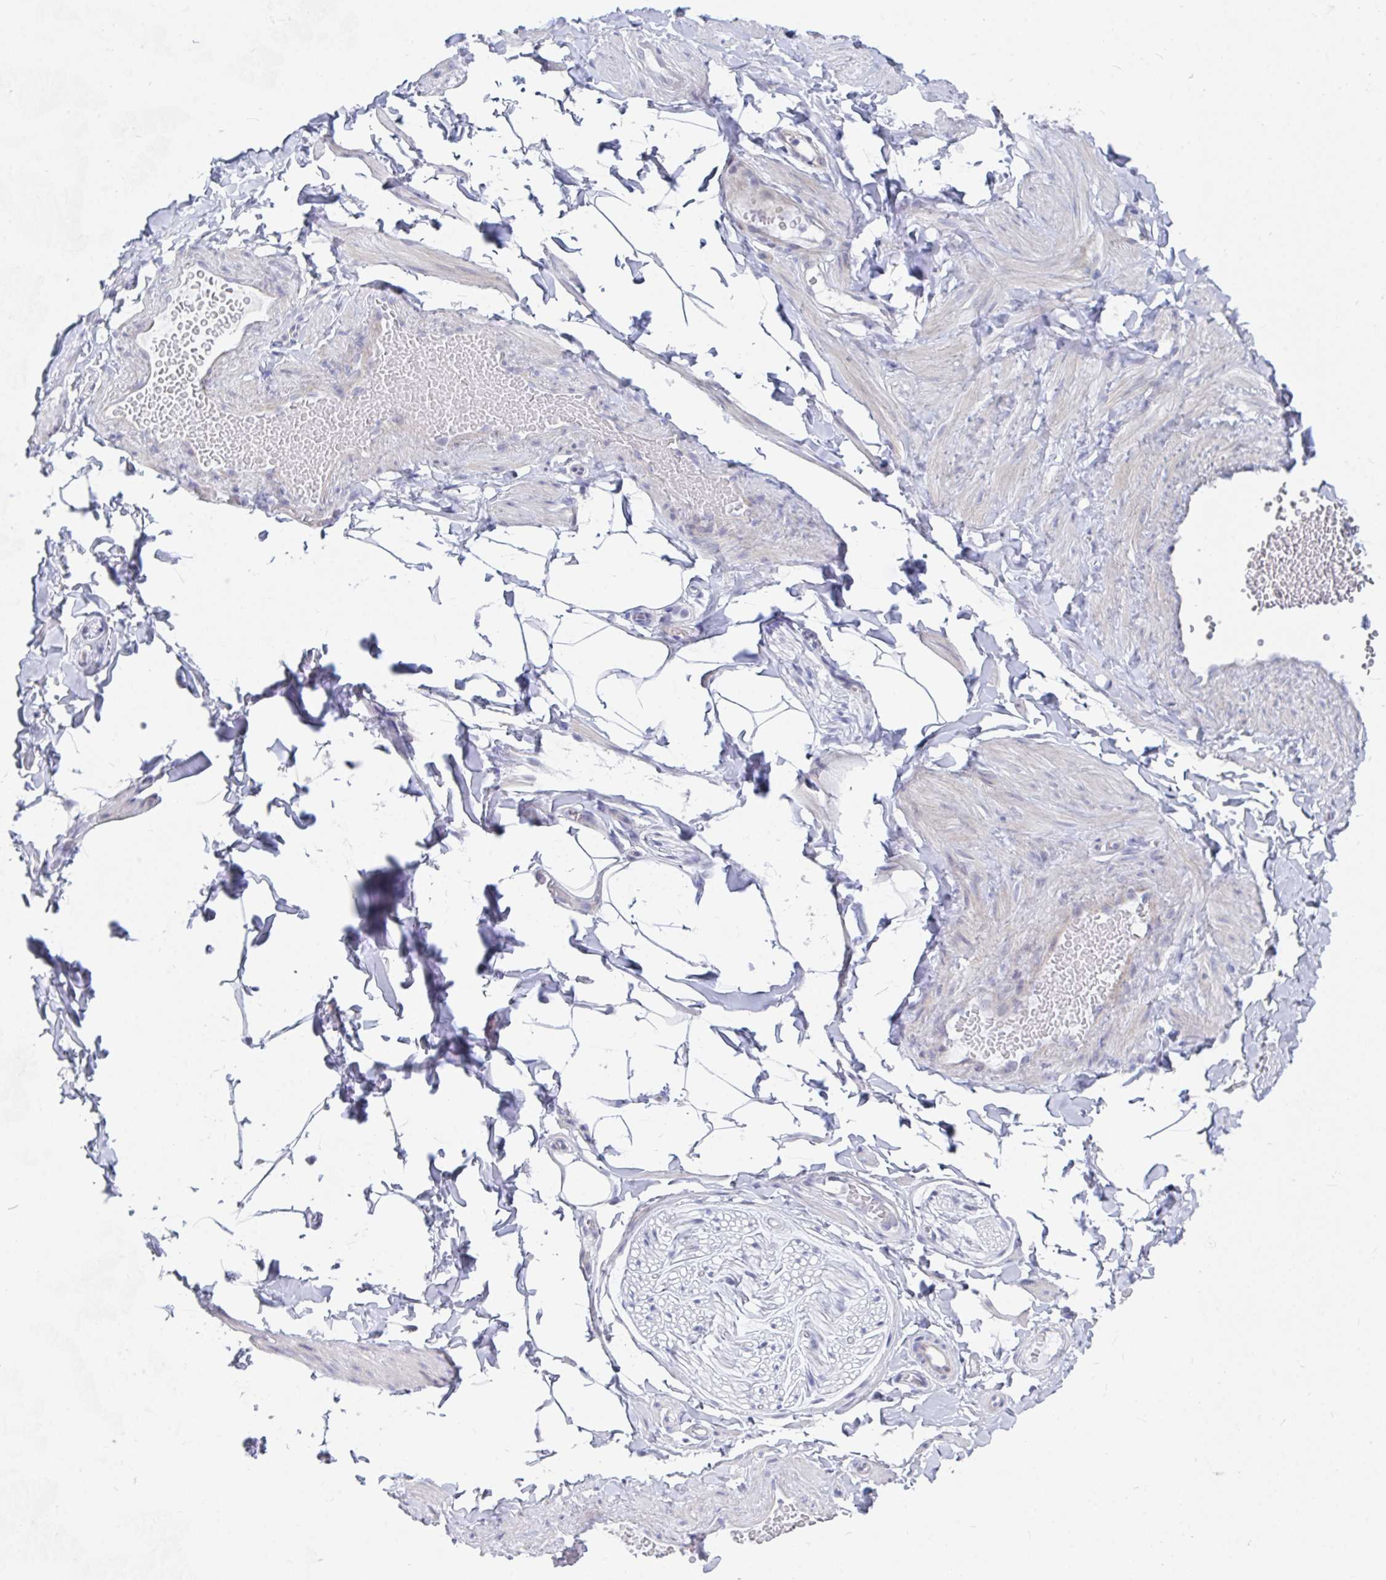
{"staining": {"intensity": "negative", "quantity": "none", "location": "none"}, "tissue": "adipose tissue", "cell_type": "Adipocytes", "image_type": "normal", "snomed": [{"axis": "morphology", "description": "Normal tissue, NOS"}, {"axis": "topography", "description": "Soft tissue"}, {"axis": "topography", "description": "Adipose tissue"}, {"axis": "topography", "description": "Vascular tissue"}, {"axis": "topography", "description": "Peripheral nerve tissue"}], "caption": "IHC of benign adipose tissue demonstrates no positivity in adipocytes.", "gene": "DAOA", "patient": {"sex": "male", "age": 29}}